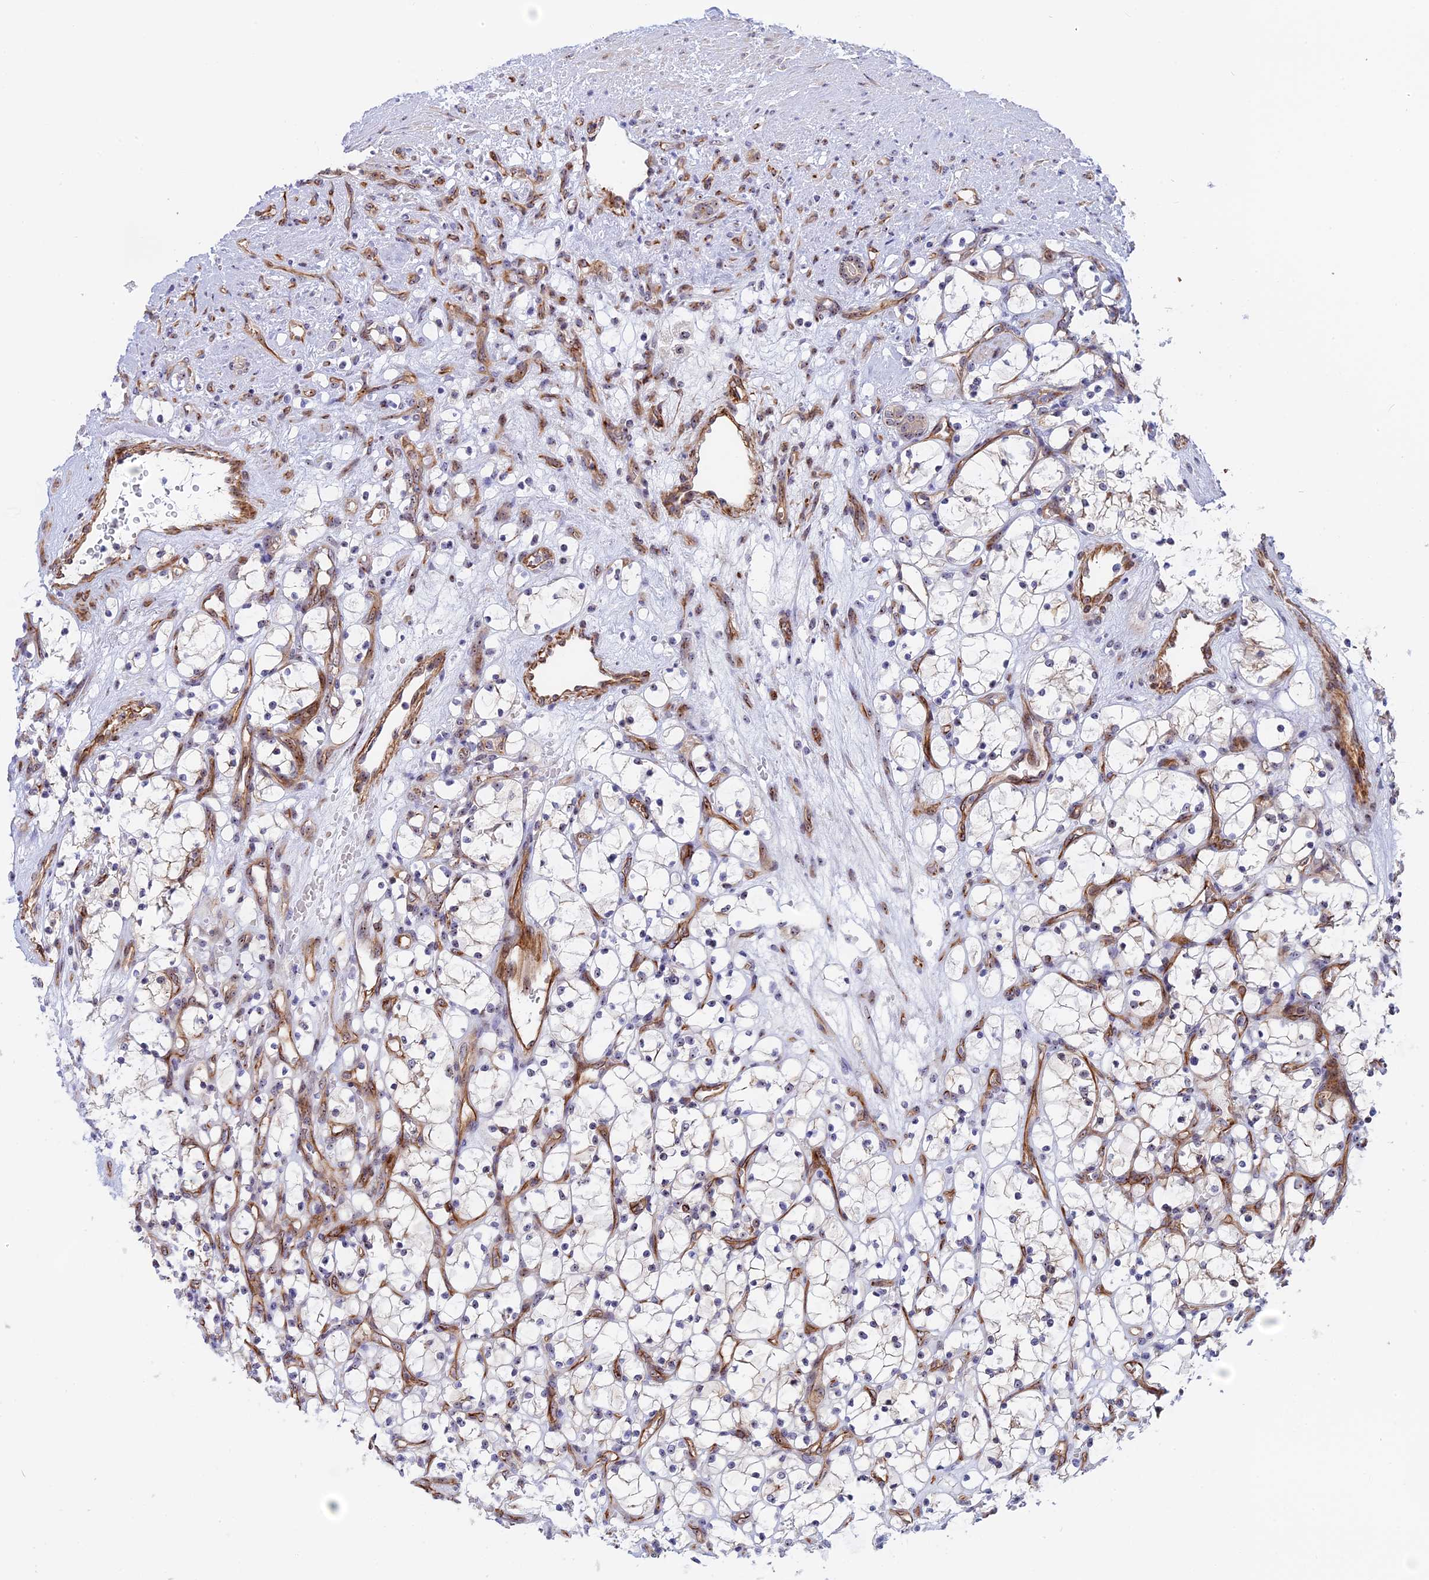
{"staining": {"intensity": "negative", "quantity": "none", "location": "none"}, "tissue": "renal cancer", "cell_type": "Tumor cells", "image_type": "cancer", "snomed": [{"axis": "morphology", "description": "Adenocarcinoma, NOS"}, {"axis": "topography", "description": "Kidney"}], "caption": "Protein analysis of adenocarcinoma (renal) demonstrates no significant positivity in tumor cells.", "gene": "DBNDD1", "patient": {"sex": "female", "age": 69}}